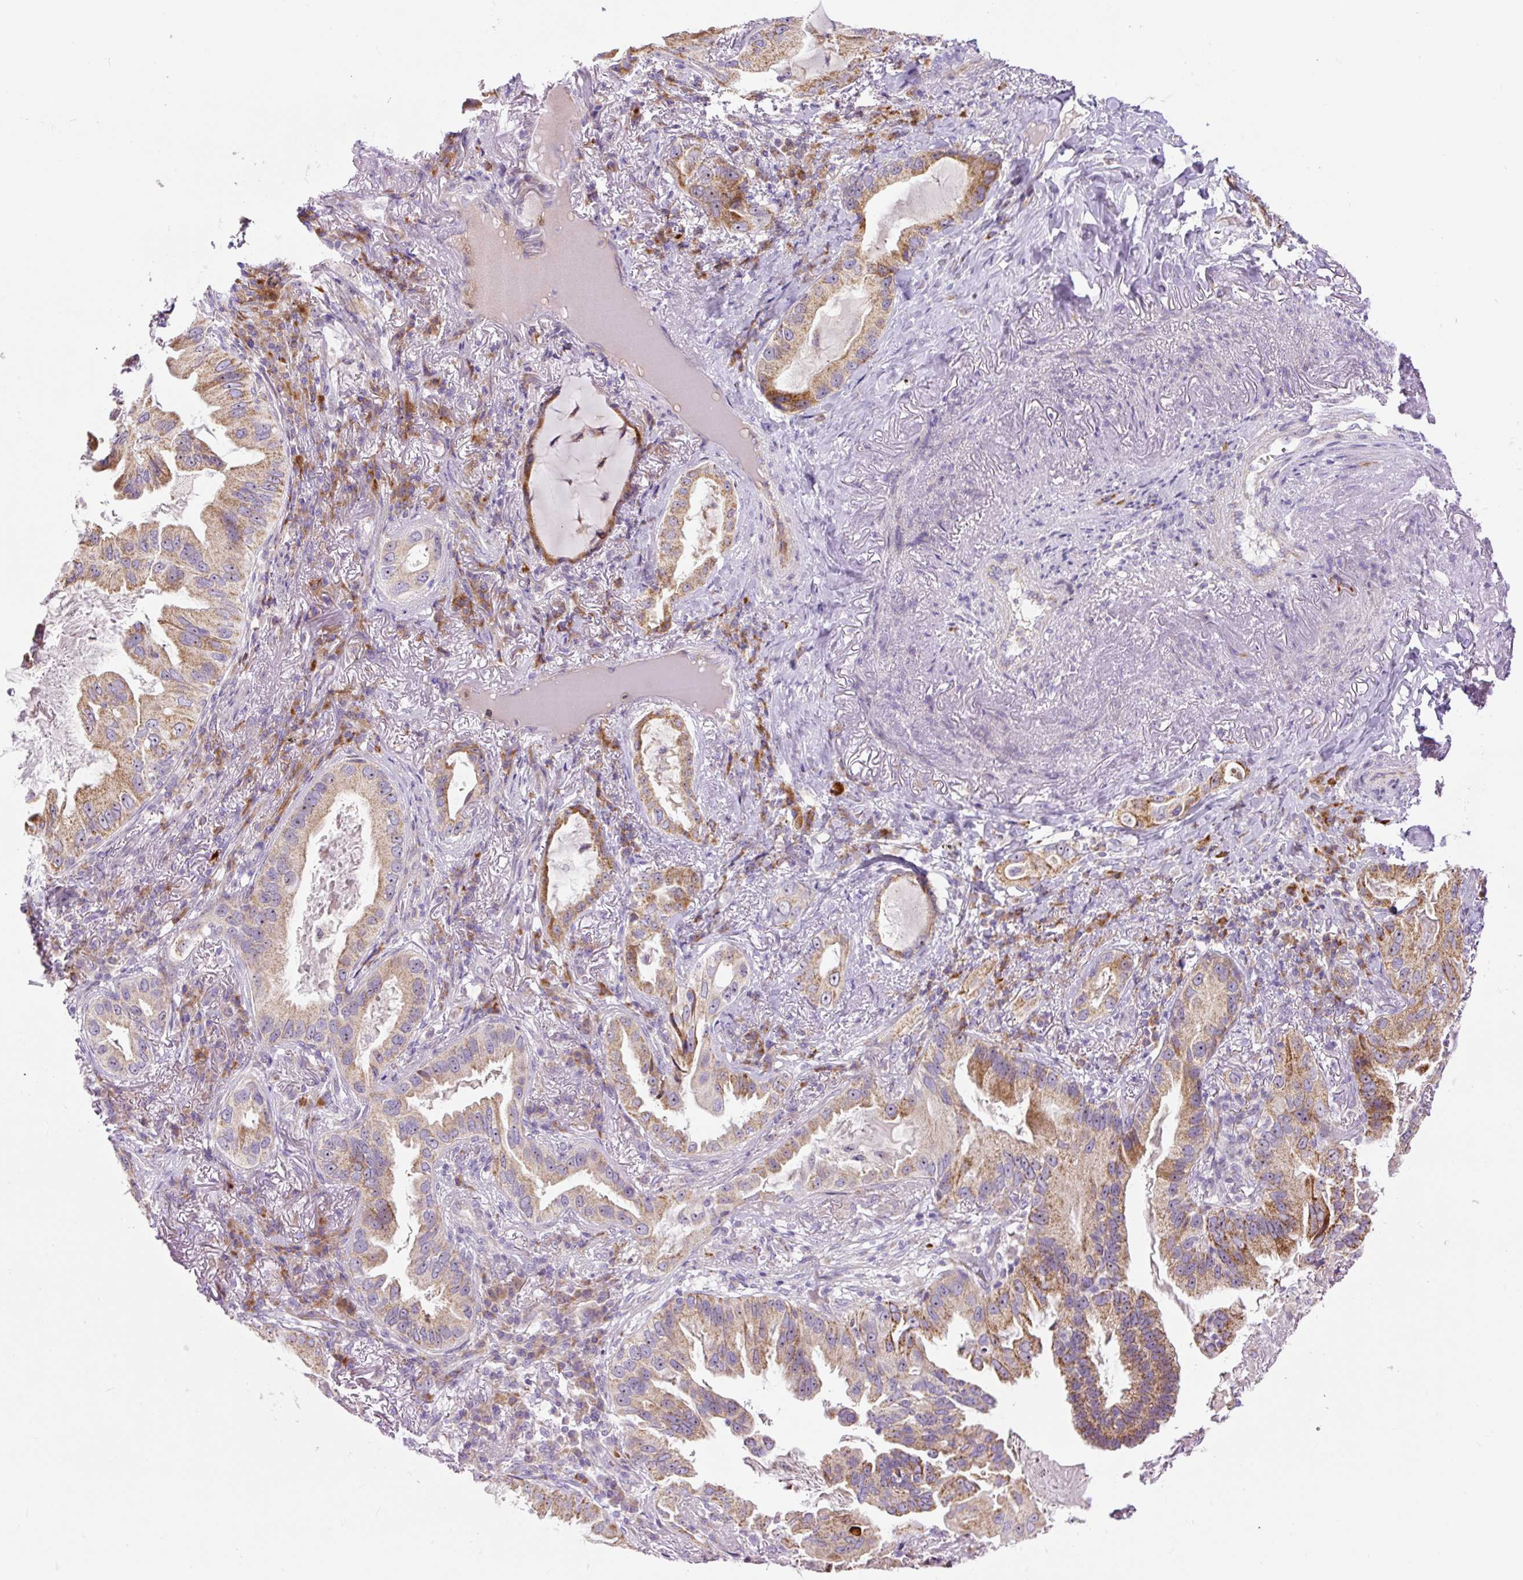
{"staining": {"intensity": "moderate", "quantity": ">75%", "location": "cytoplasmic/membranous"}, "tissue": "lung cancer", "cell_type": "Tumor cells", "image_type": "cancer", "snomed": [{"axis": "morphology", "description": "Adenocarcinoma, NOS"}, {"axis": "topography", "description": "Lung"}], "caption": "Lung adenocarcinoma was stained to show a protein in brown. There is medium levels of moderate cytoplasmic/membranous expression in about >75% of tumor cells.", "gene": "ZNF596", "patient": {"sex": "female", "age": 69}}